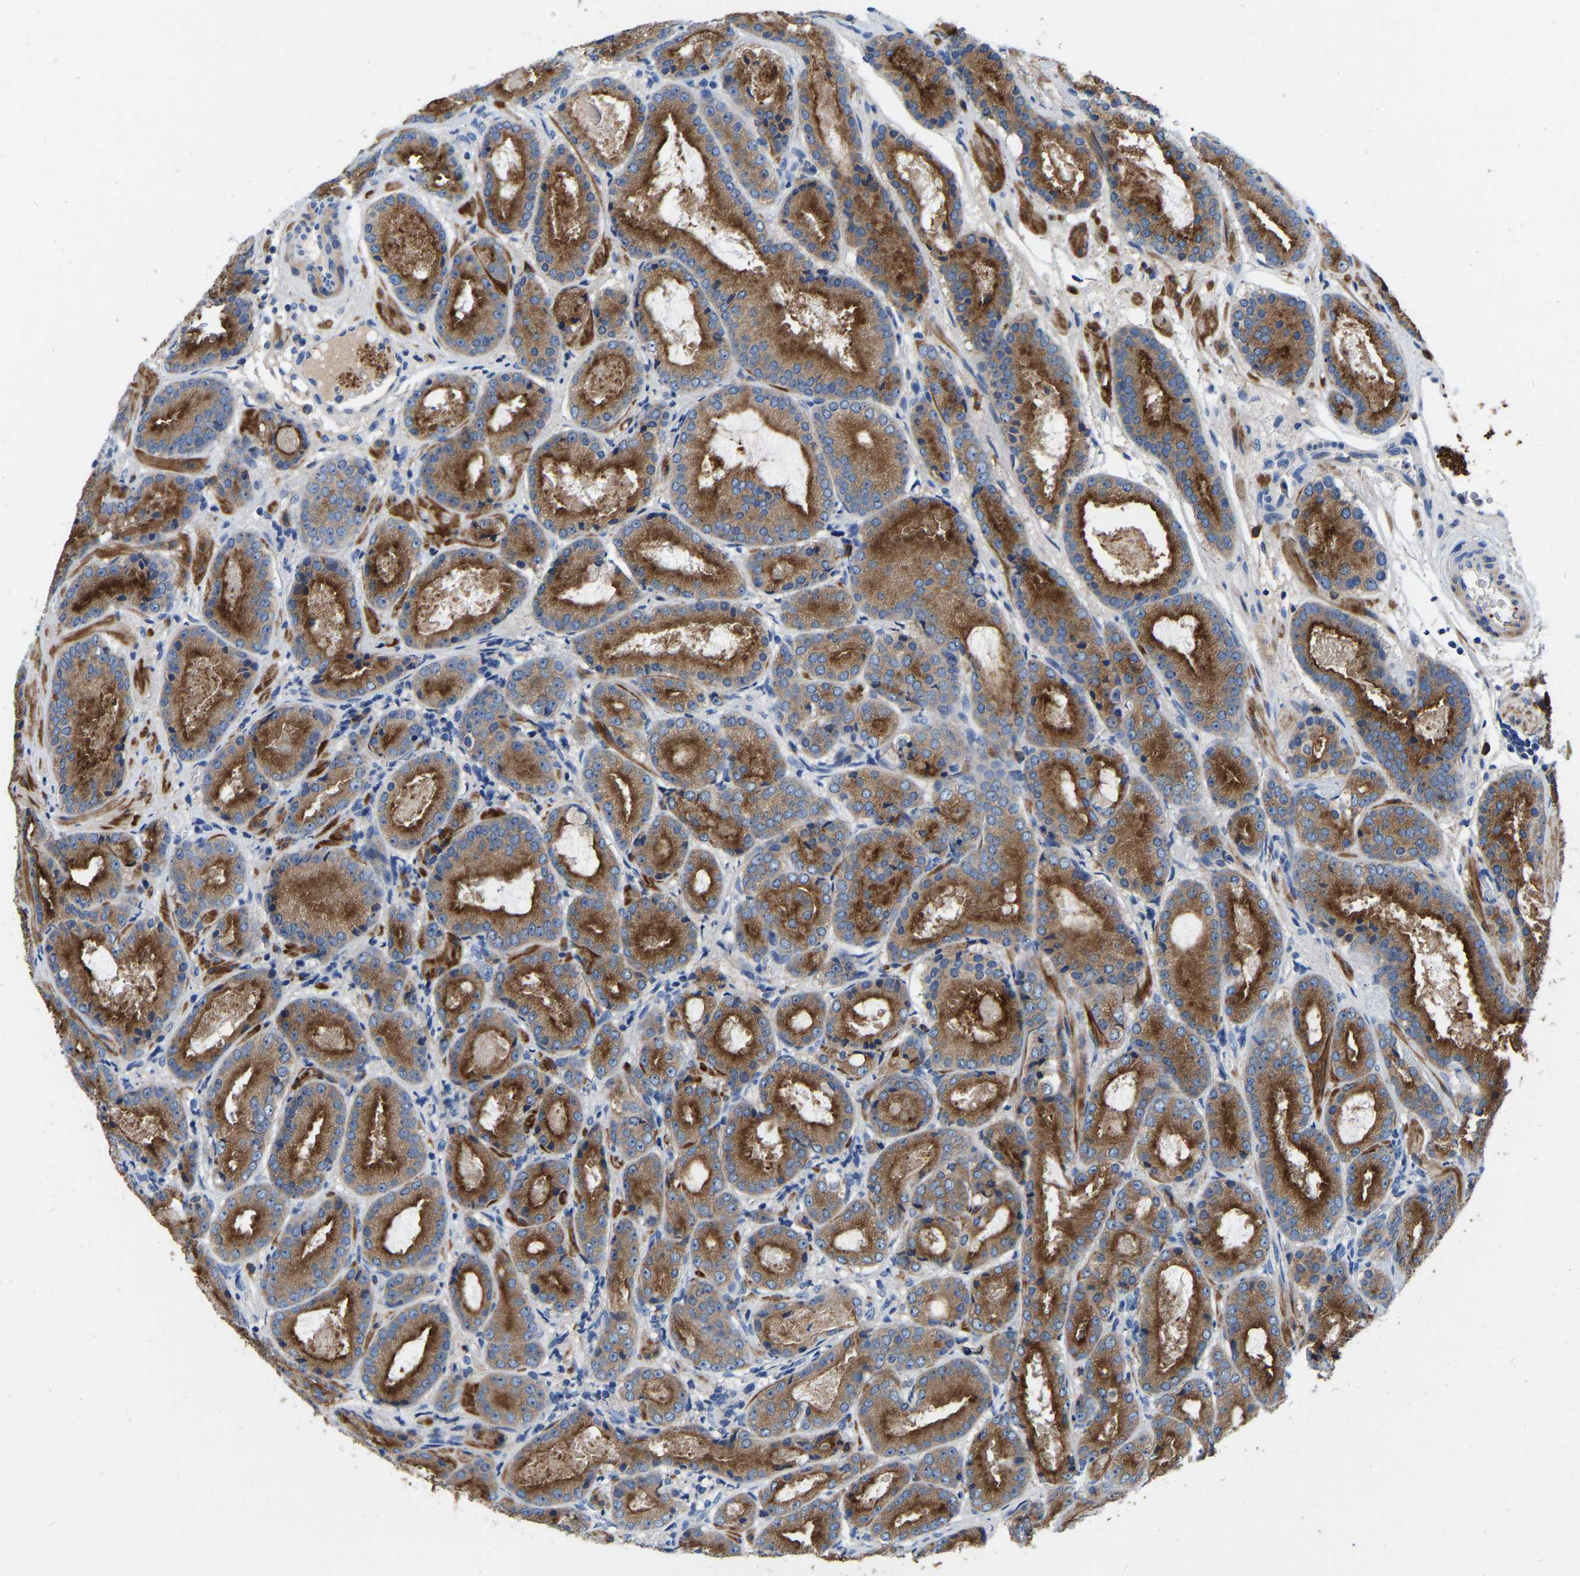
{"staining": {"intensity": "strong", "quantity": ">75%", "location": "cytoplasmic/membranous"}, "tissue": "prostate cancer", "cell_type": "Tumor cells", "image_type": "cancer", "snomed": [{"axis": "morphology", "description": "Adenocarcinoma, Low grade"}, {"axis": "topography", "description": "Prostate"}], "caption": "Human prostate cancer (low-grade adenocarcinoma) stained with a brown dye shows strong cytoplasmic/membranous positive expression in about >75% of tumor cells.", "gene": "RAB27B", "patient": {"sex": "male", "age": 69}}